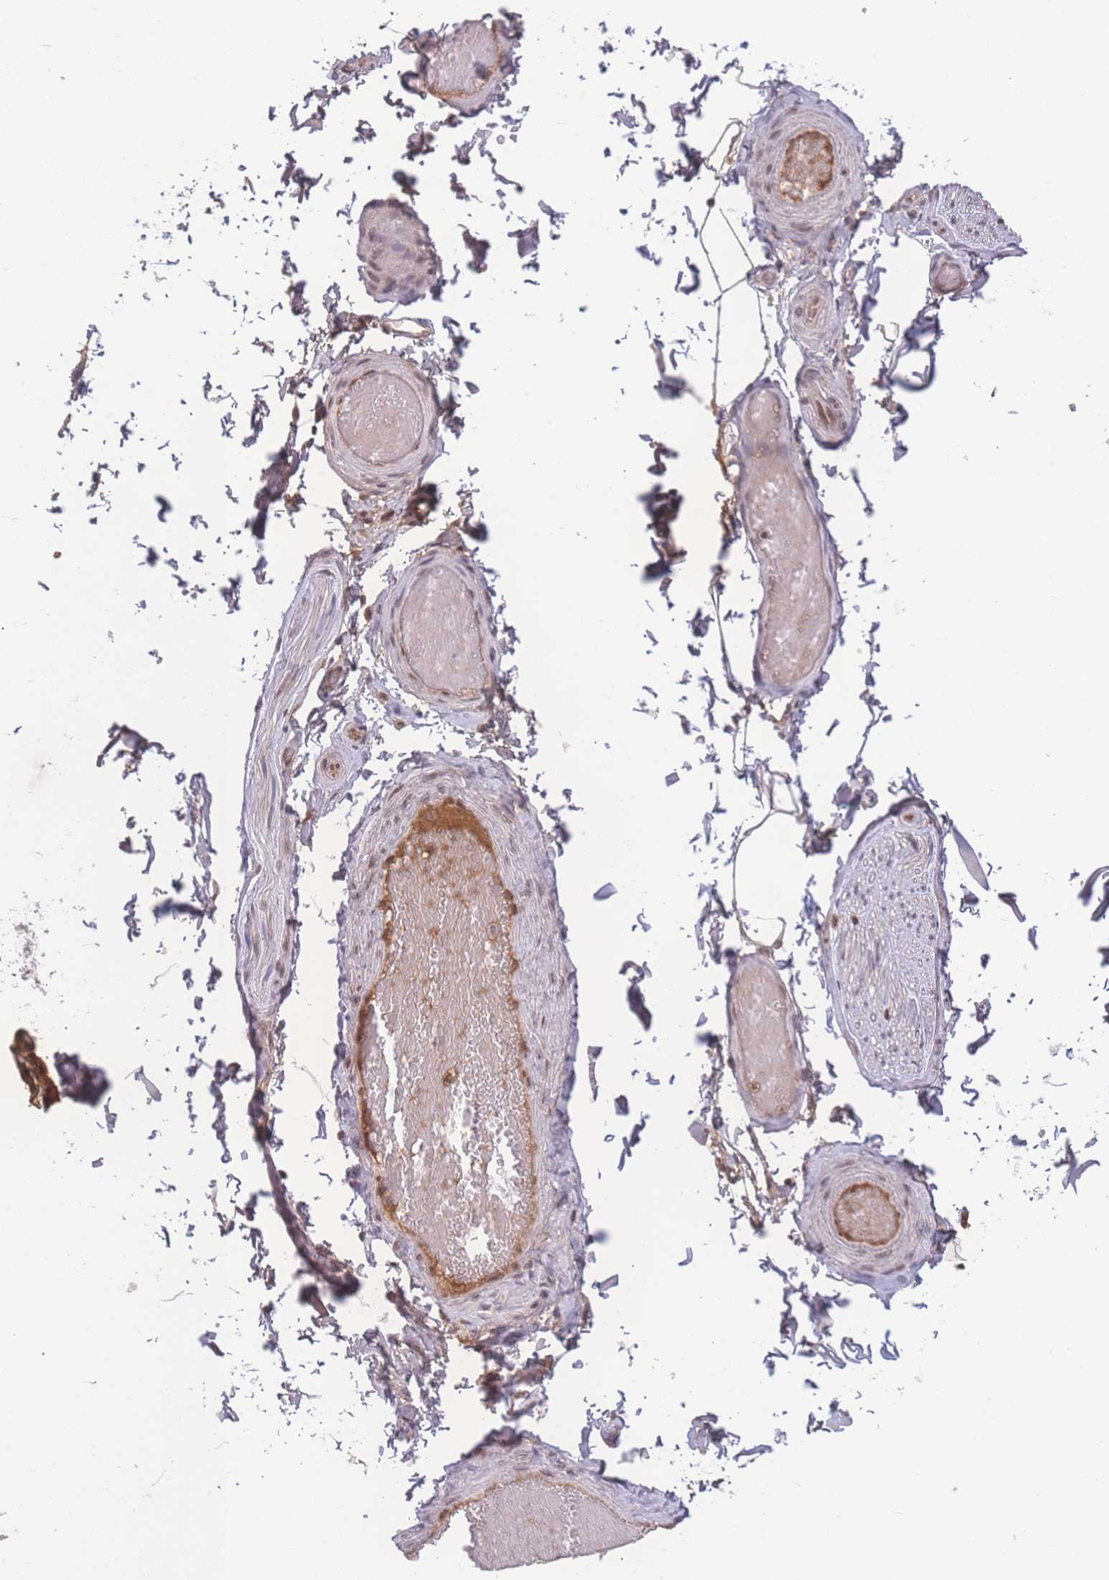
{"staining": {"intensity": "negative", "quantity": "none", "location": "none"}, "tissue": "adipose tissue", "cell_type": "Adipocytes", "image_type": "normal", "snomed": [{"axis": "morphology", "description": "Normal tissue, NOS"}, {"axis": "topography", "description": "Soft tissue"}, {"axis": "topography", "description": "Vascular tissue"}, {"axis": "topography", "description": "Peripheral nerve tissue"}], "caption": "Immunohistochemistry (IHC) micrograph of unremarkable adipose tissue stained for a protein (brown), which demonstrates no expression in adipocytes.", "gene": "RAVER1", "patient": {"sex": "male", "age": 32}}